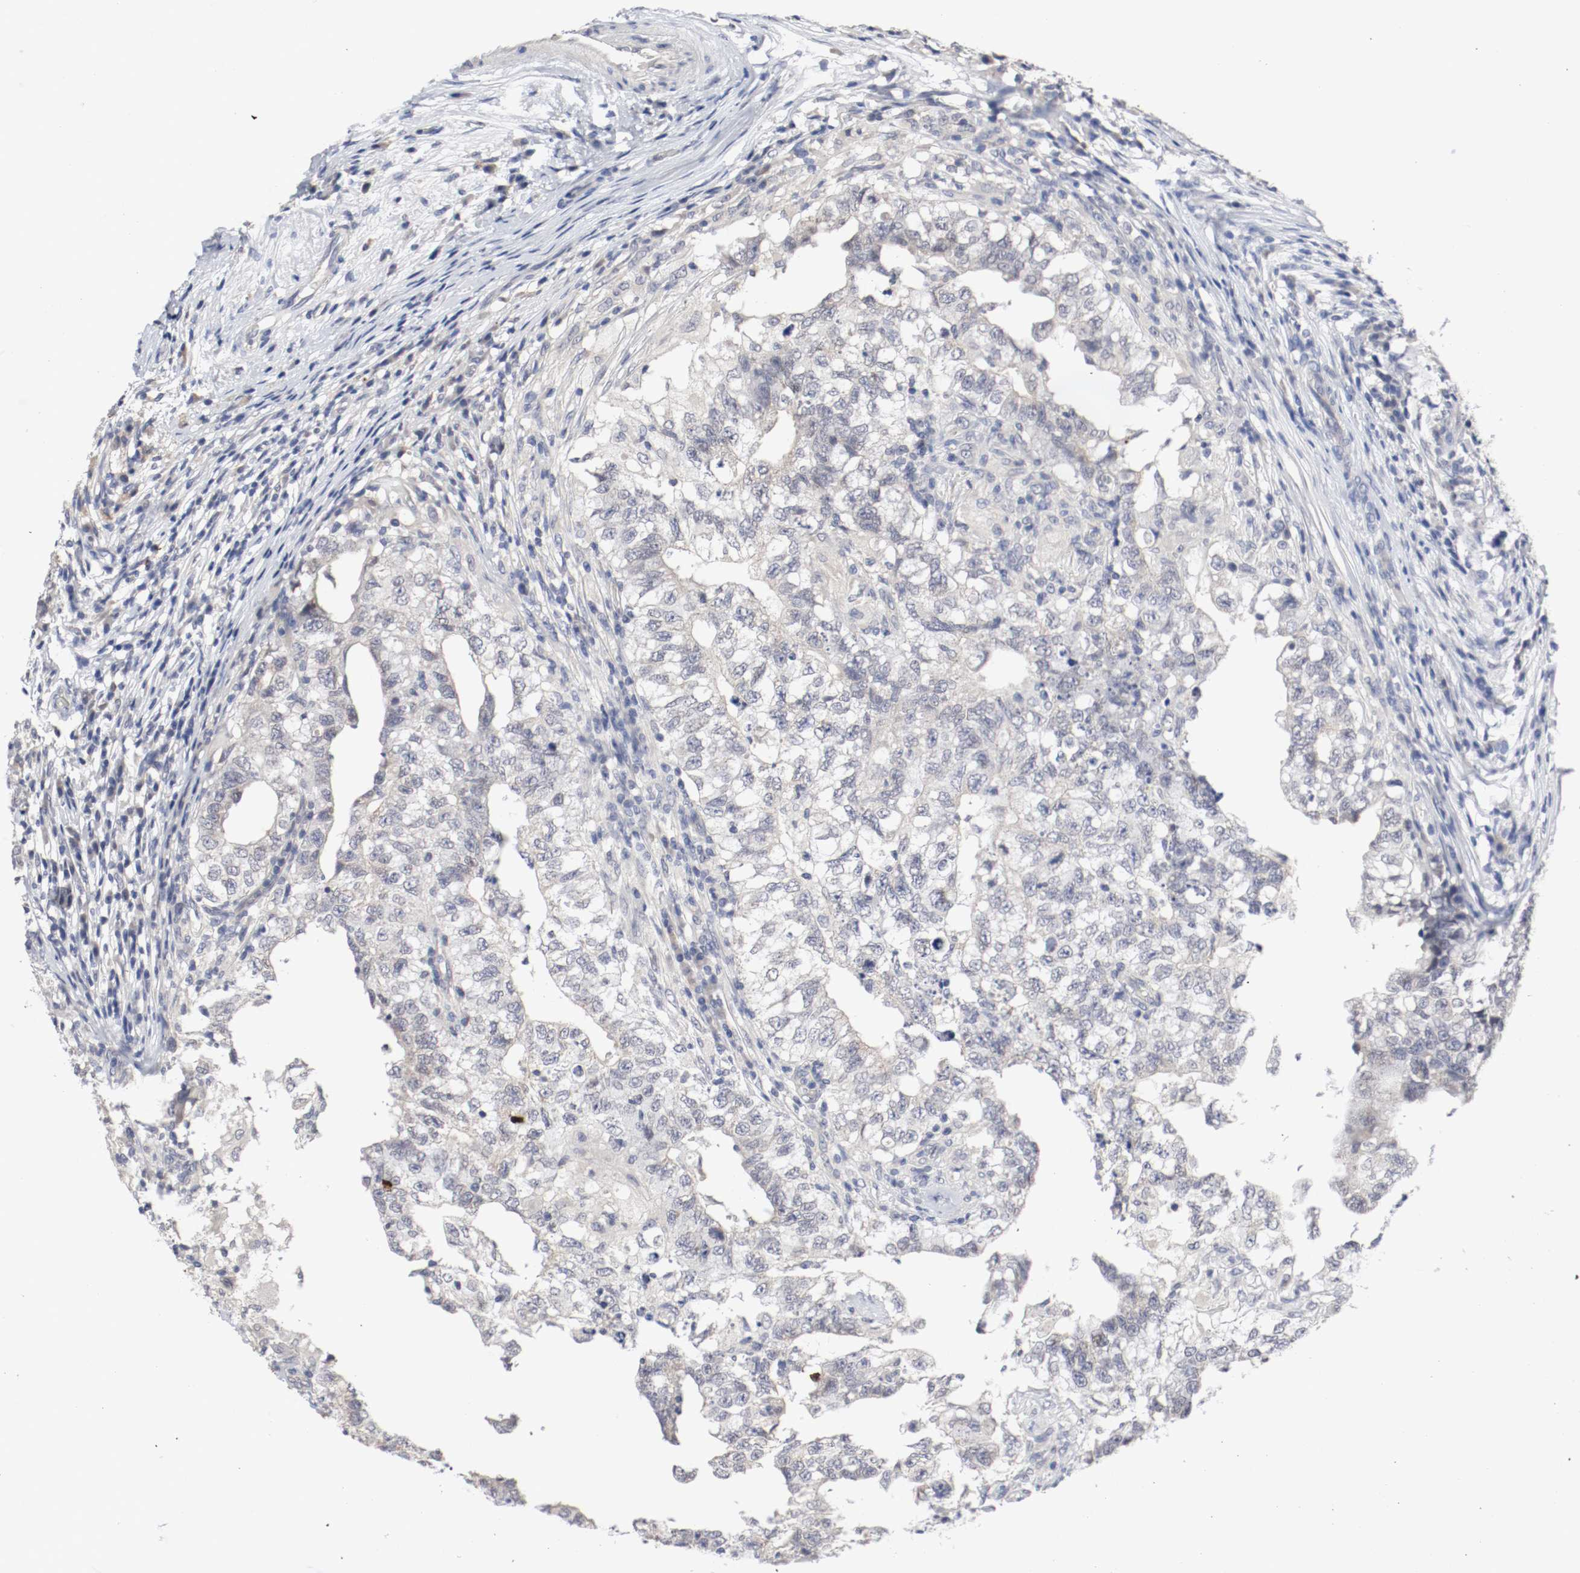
{"staining": {"intensity": "negative", "quantity": "none", "location": "none"}, "tissue": "testis cancer", "cell_type": "Tumor cells", "image_type": "cancer", "snomed": [{"axis": "morphology", "description": "Carcinoma, Embryonal, NOS"}, {"axis": "topography", "description": "Testis"}], "caption": "DAB immunohistochemical staining of testis cancer shows no significant positivity in tumor cells.", "gene": "CEBPE", "patient": {"sex": "male", "age": 21}}